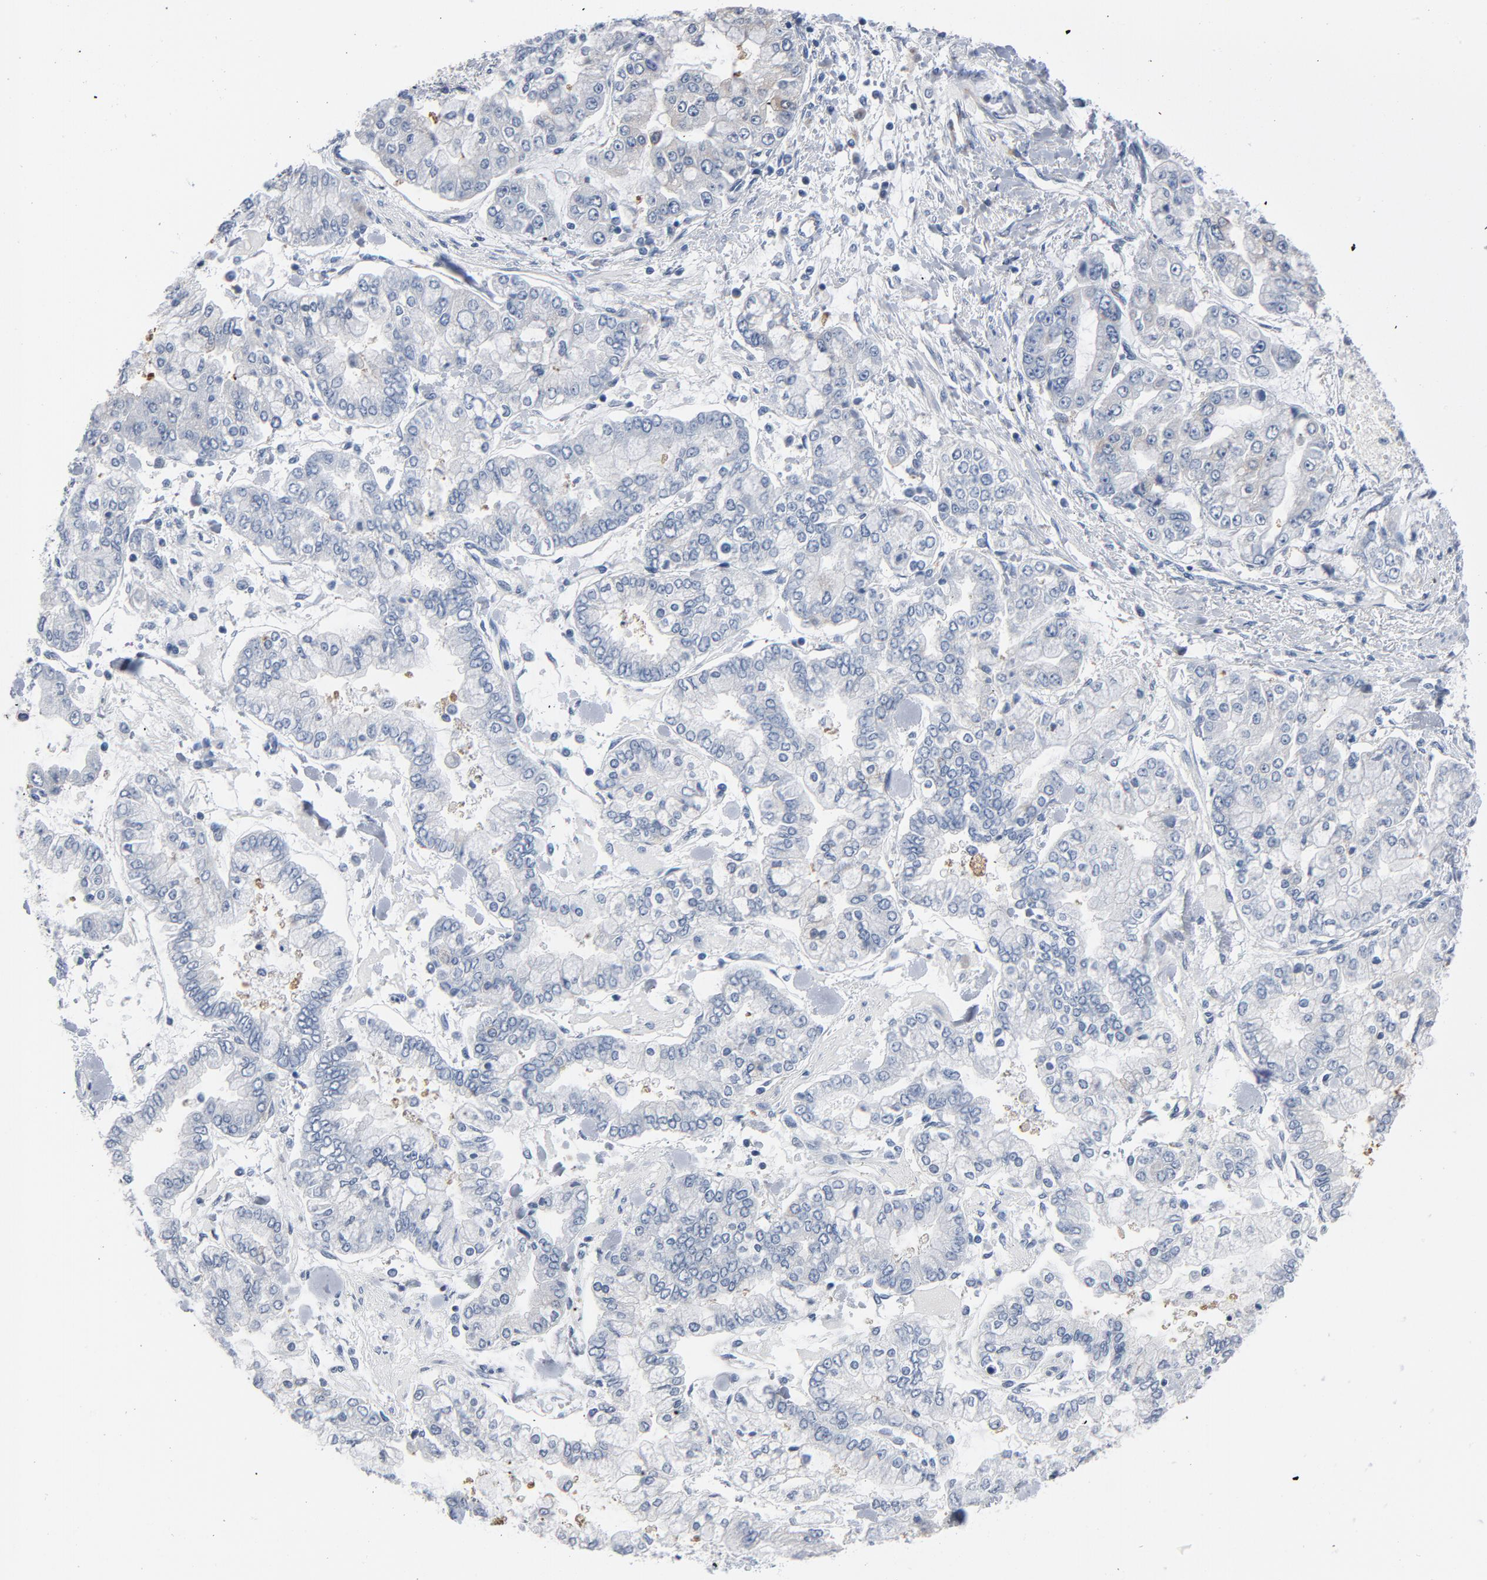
{"staining": {"intensity": "negative", "quantity": "none", "location": "none"}, "tissue": "stomach cancer", "cell_type": "Tumor cells", "image_type": "cancer", "snomed": [{"axis": "morphology", "description": "Normal tissue, NOS"}, {"axis": "morphology", "description": "Adenocarcinoma, NOS"}, {"axis": "topography", "description": "Stomach, upper"}, {"axis": "topography", "description": "Stomach"}], "caption": "Immunohistochemistry of human stomach adenocarcinoma displays no staining in tumor cells. (DAB immunohistochemistry visualized using brightfield microscopy, high magnification).", "gene": "YIPF6", "patient": {"sex": "male", "age": 76}}